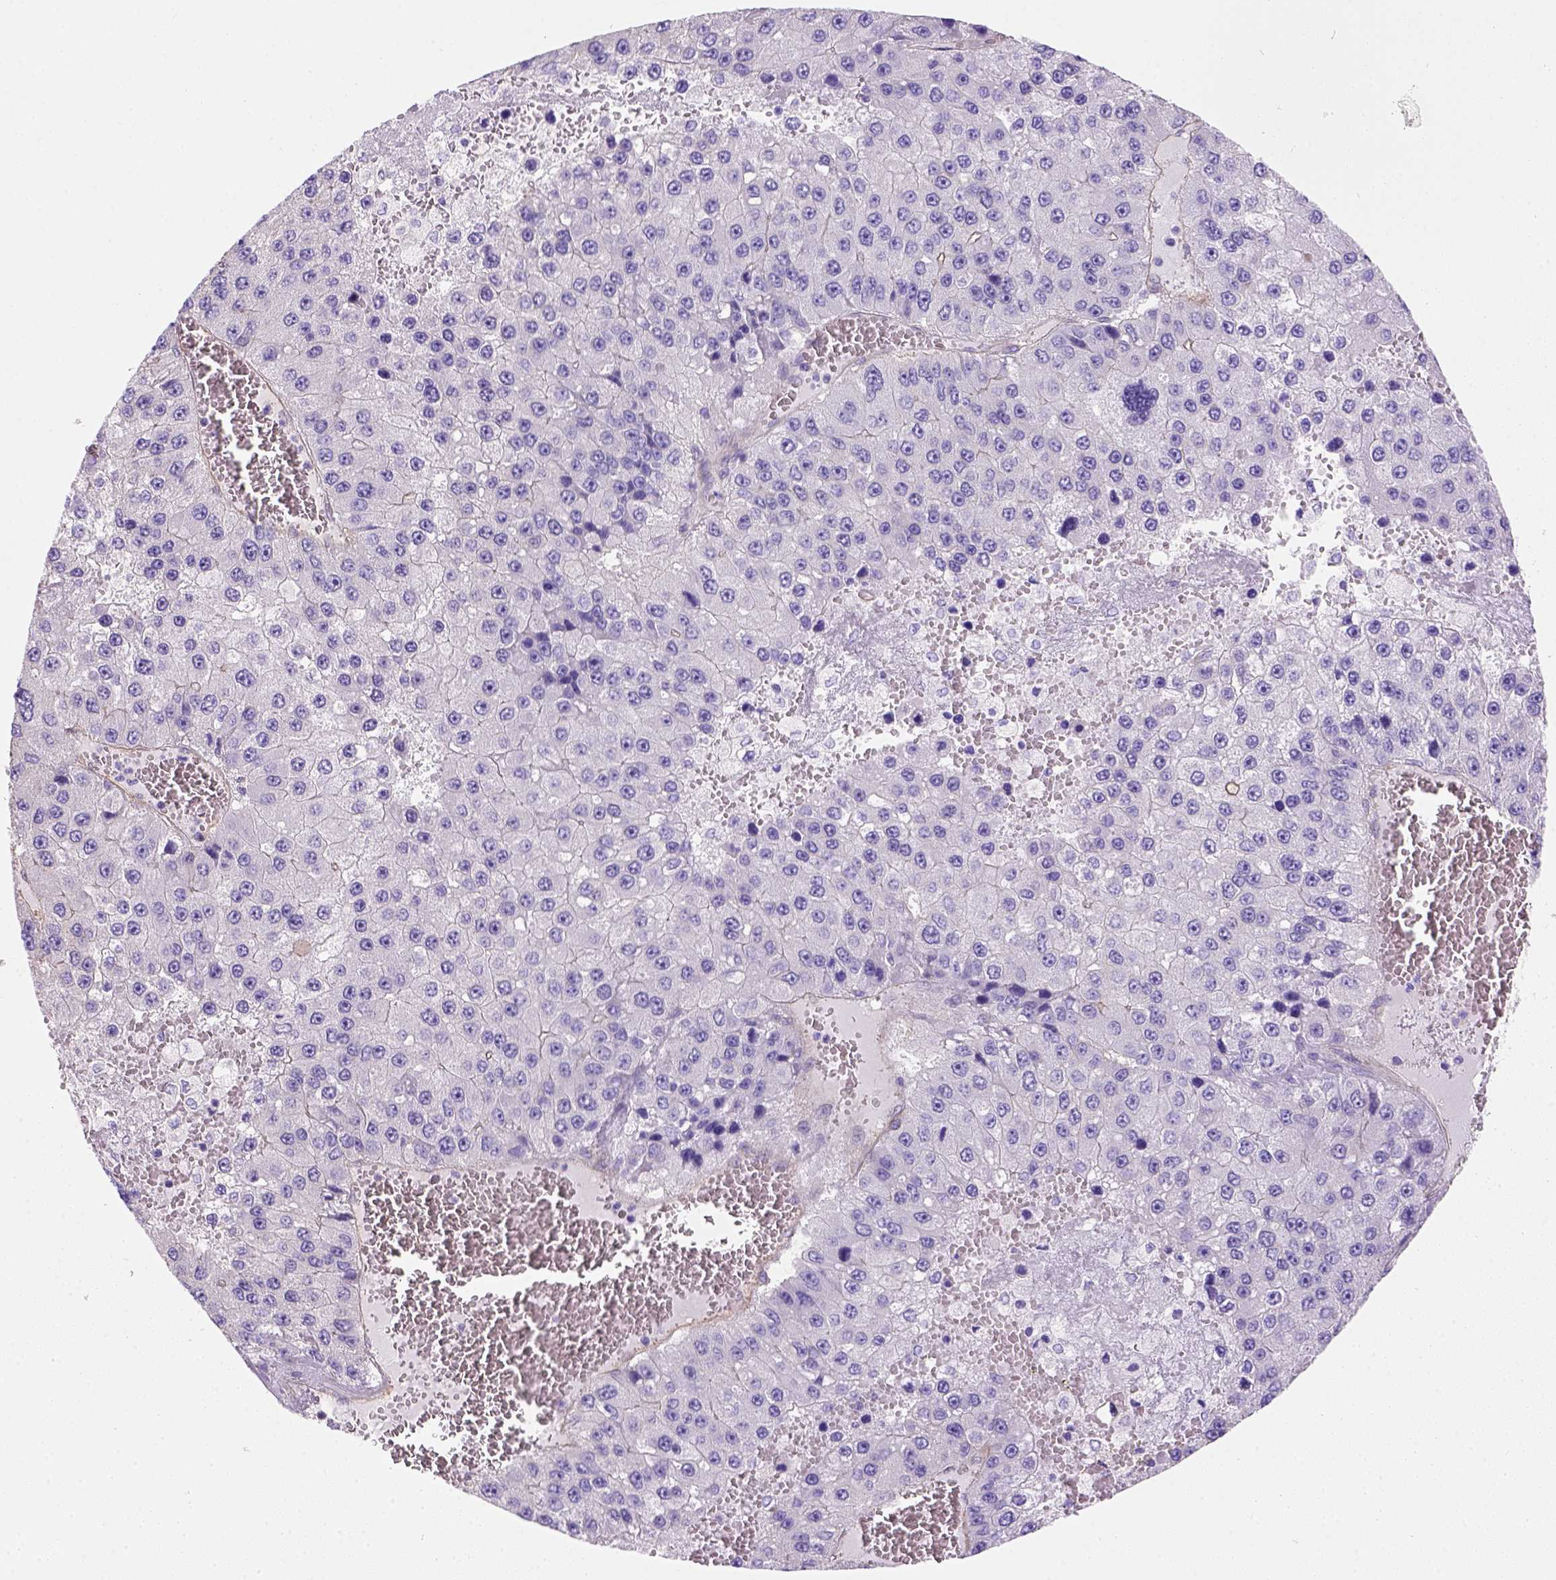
{"staining": {"intensity": "negative", "quantity": "none", "location": "none"}, "tissue": "liver cancer", "cell_type": "Tumor cells", "image_type": "cancer", "snomed": [{"axis": "morphology", "description": "Carcinoma, Hepatocellular, NOS"}, {"axis": "topography", "description": "Liver"}], "caption": "Immunohistochemistry histopathology image of neoplastic tissue: human liver cancer stained with DAB (3,3'-diaminobenzidine) demonstrates no significant protein staining in tumor cells.", "gene": "PHF7", "patient": {"sex": "female", "age": 73}}